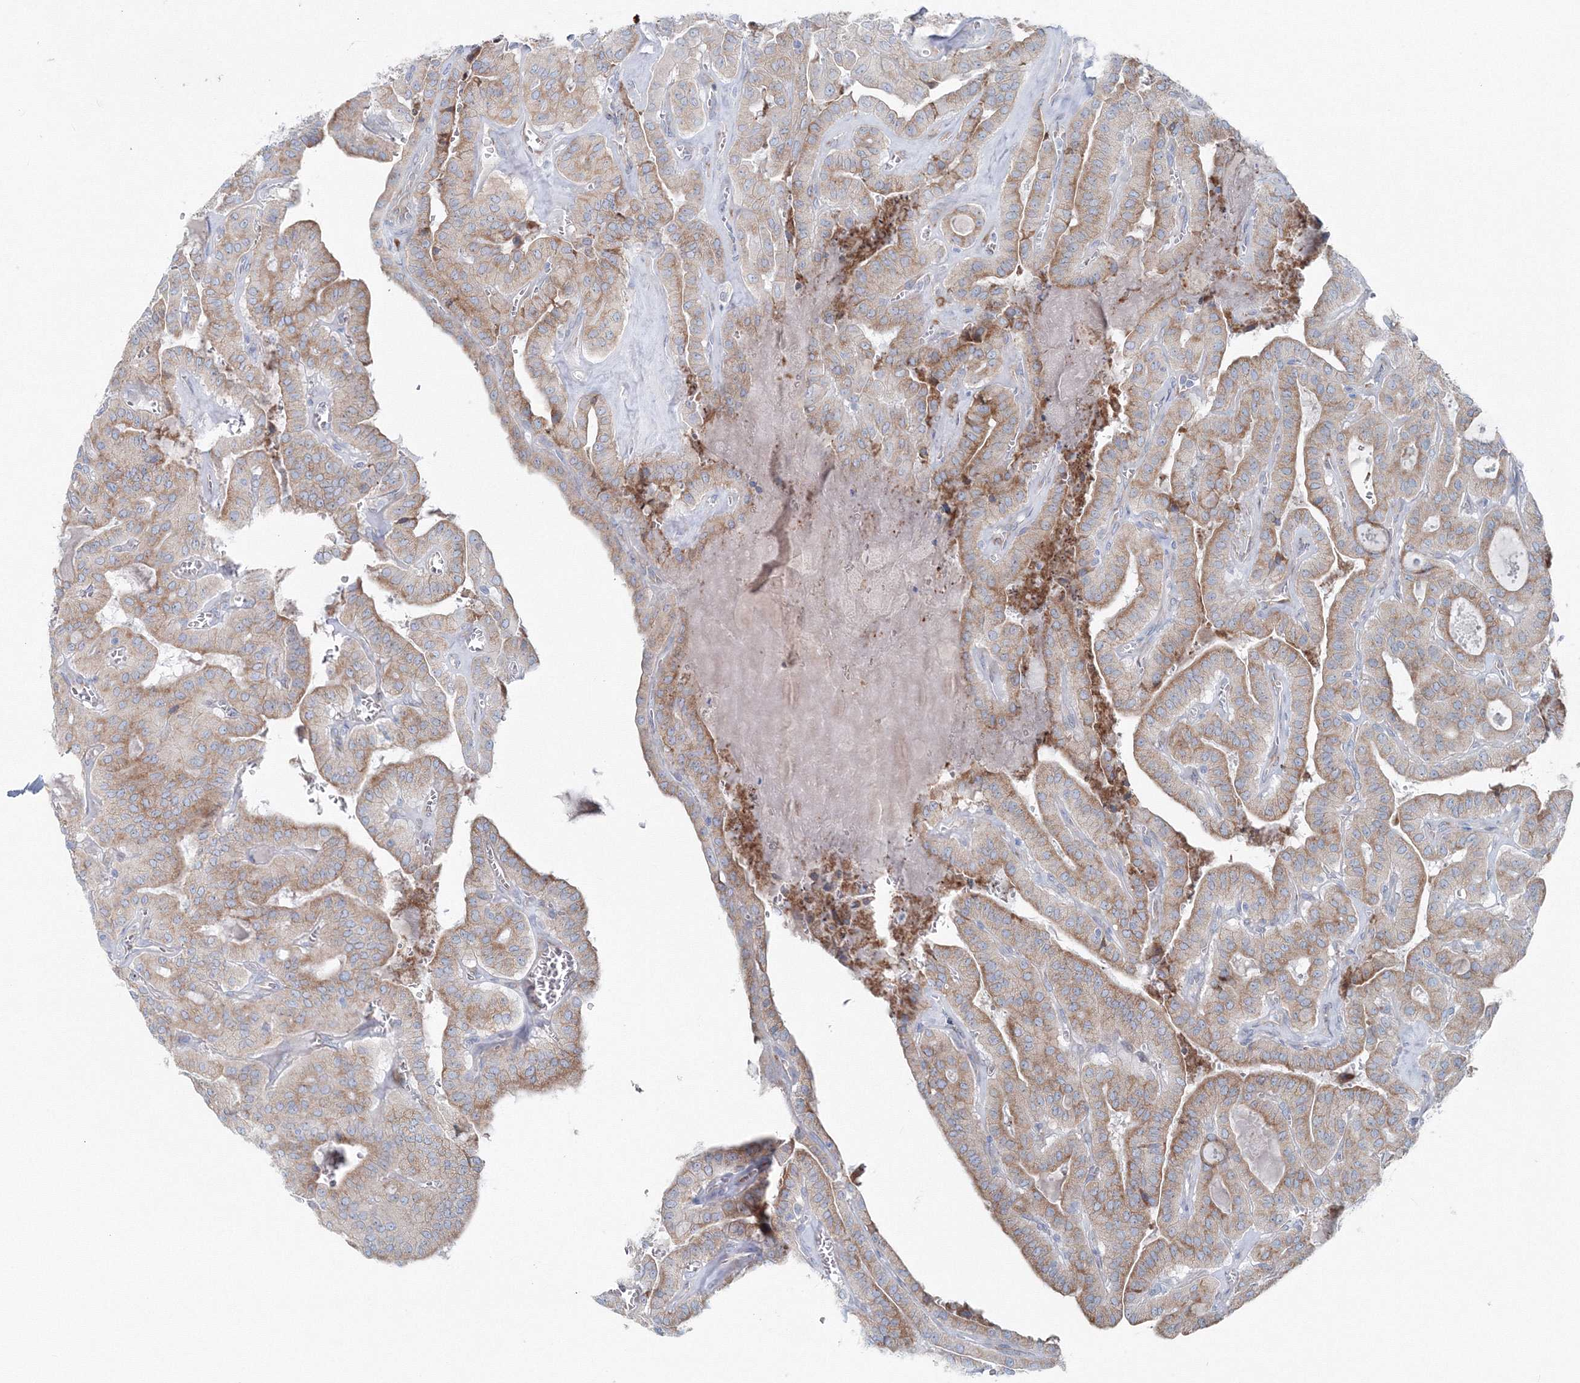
{"staining": {"intensity": "weak", "quantity": "25%-75%", "location": "cytoplasmic/membranous"}, "tissue": "thyroid cancer", "cell_type": "Tumor cells", "image_type": "cancer", "snomed": [{"axis": "morphology", "description": "Papillary adenocarcinoma, NOS"}, {"axis": "topography", "description": "Thyroid gland"}], "caption": "Human papillary adenocarcinoma (thyroid) stained with a protein marker exhibits weak staining in tumor cells.", "gene": "RCN1", "patient": {"sex": "male", "age": 52}}